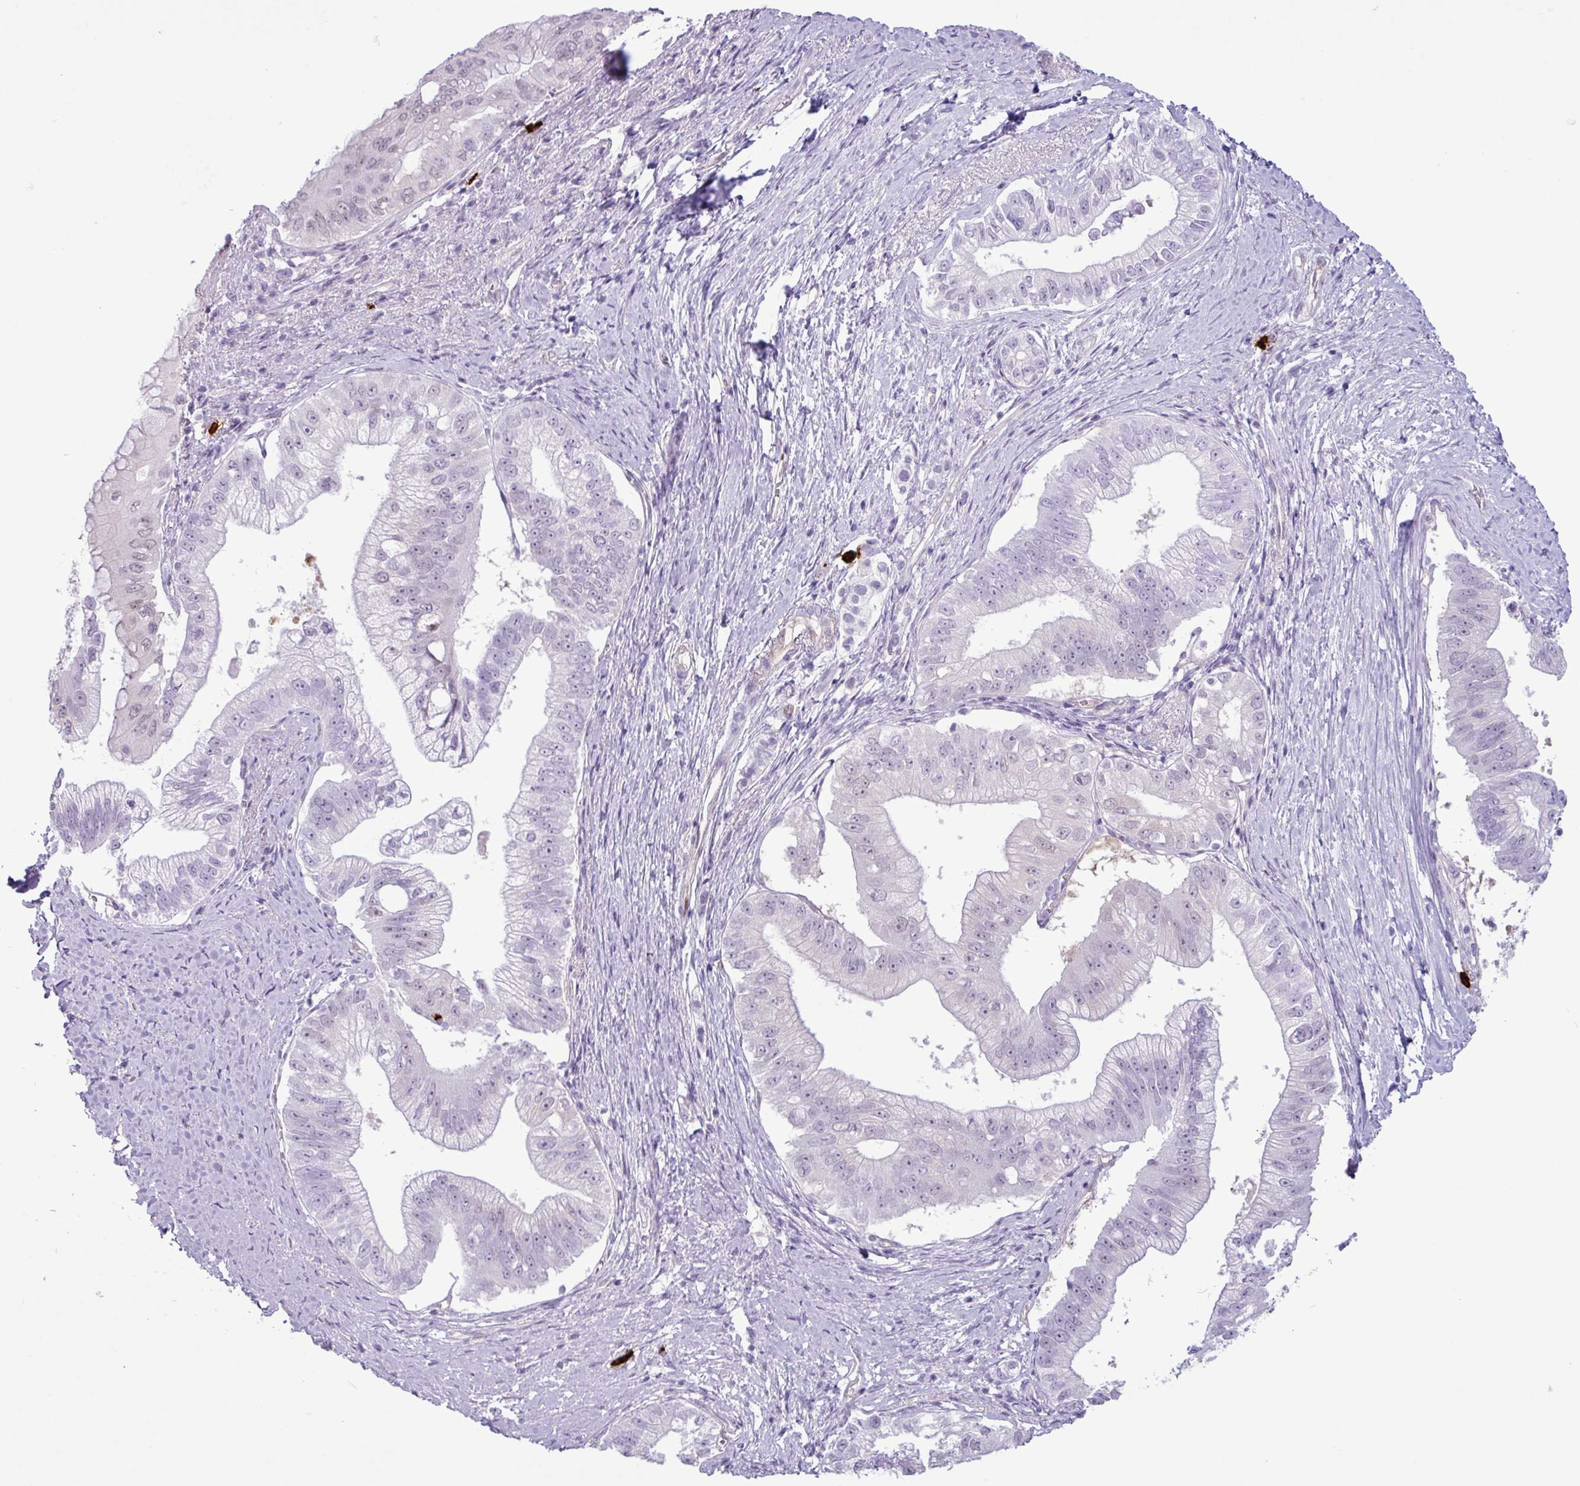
{"staining": {"intensity": "negative", "quantity": "none", "location": "none"}, "tissue": "pancreatic cancer", "cell_type": "Tumor cells", "image_type": "cancer", "snomed": [{"axis": "morphology", "description": "Adenocarcinoma, NOS"}, {"axis": "topography", "description": "Pancreas"}], "caption": "Tumor cells show no significant staining in pancreatic cancer. The staining was performed using DAB (3,3'-diaminobenzidine) to visualize the protein expression in brown, while the nuclei were stained in blue with hematoxylin (Magnification: 20x).", "gene": "TMEM178A", "patient": {"sex": "male", "age": 70}}